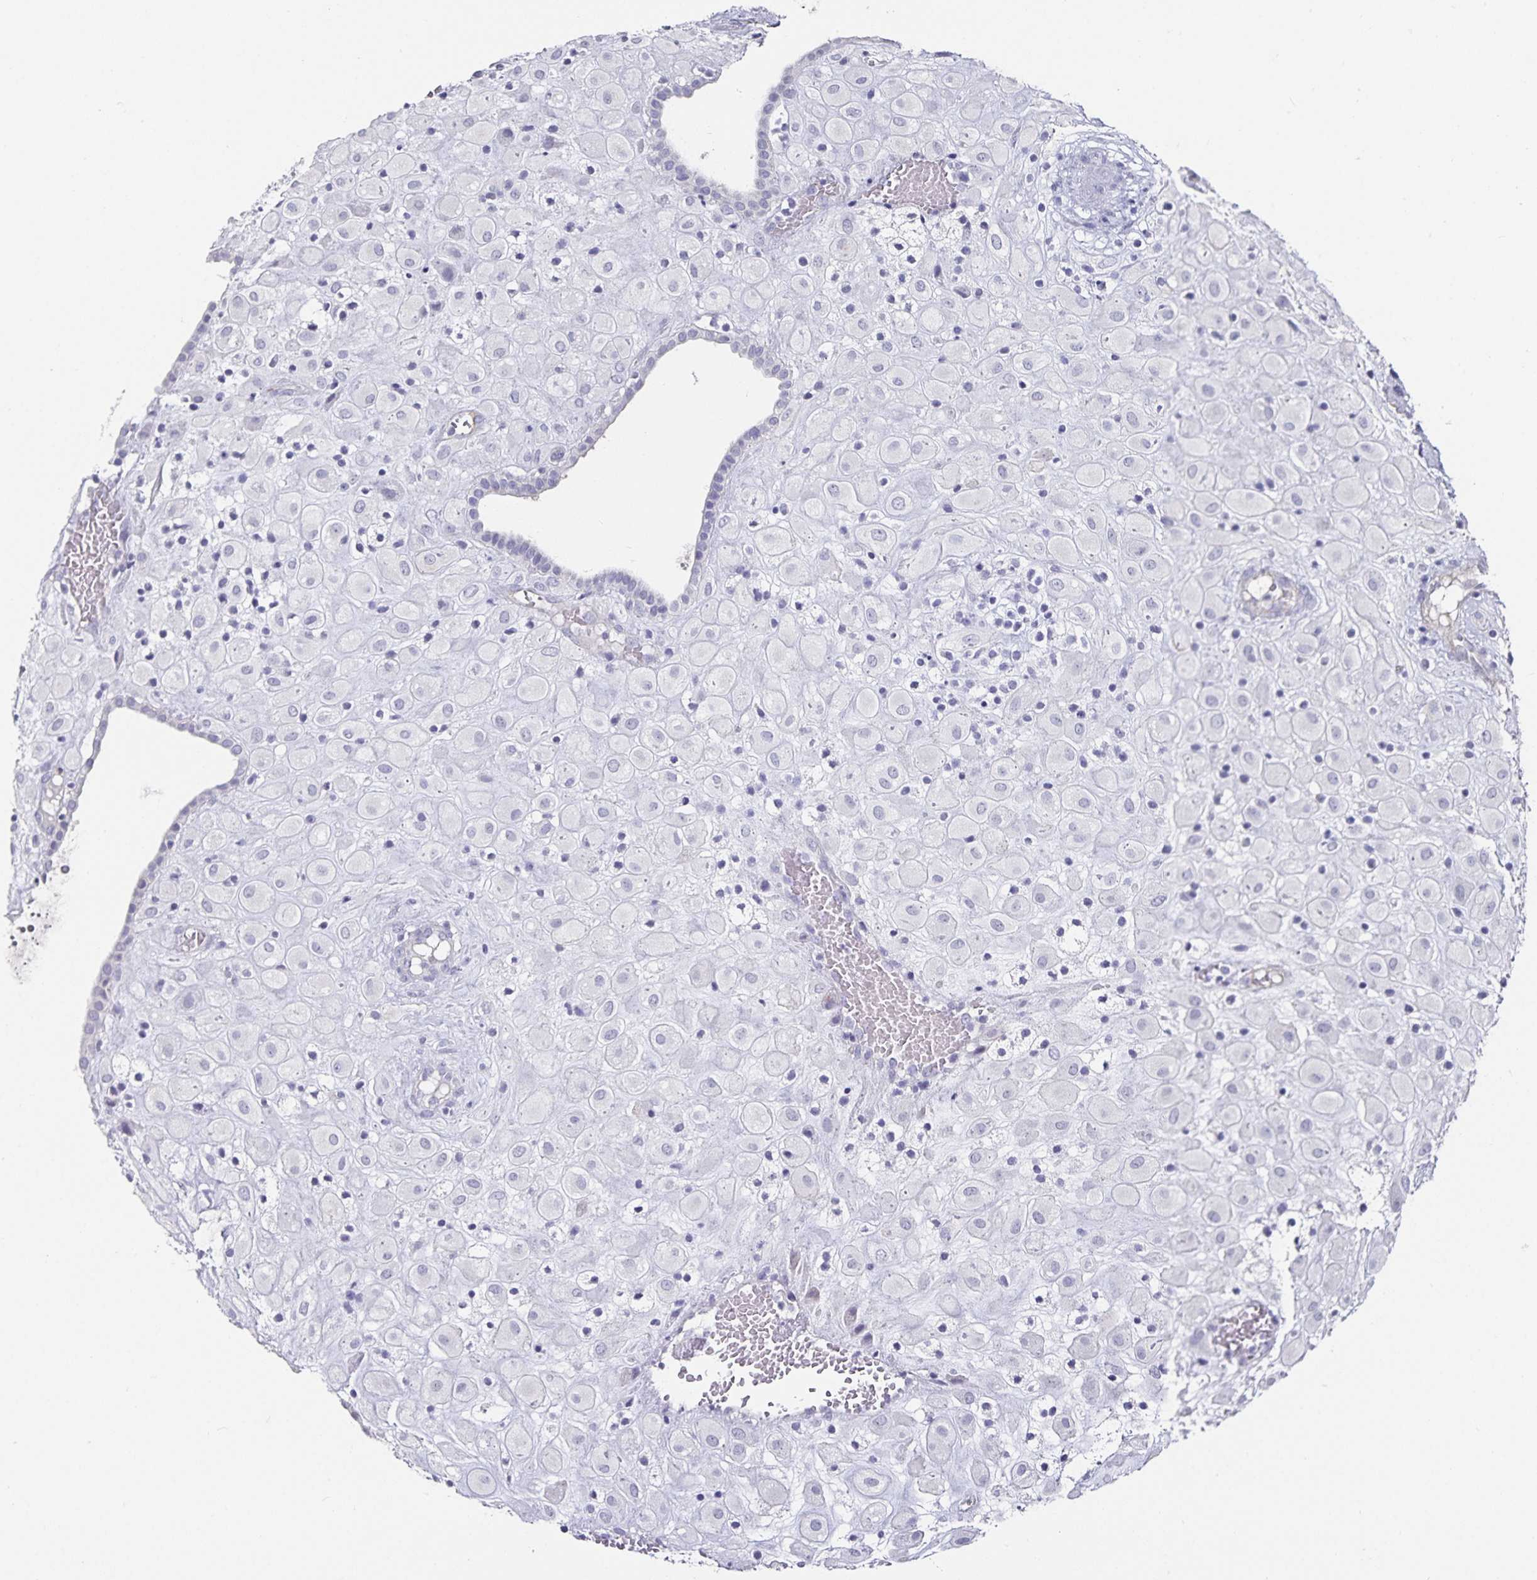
{"staining": {"intensity": "negative", "quantity": "none", "location": "none"}, "tissue": "placenta", "cell_type": "Decidual cells", "image_type": "normal", "snomed": [{"axis": "morphology", "description": "Normal tissue, NOS"}, {"axis": "topography", "description": "Placenta"}], "caption": "High magnification brightfield microscopy of normal placenta stained with DAB (3,3'-diaminobenzidine) (brown) and counterstained with hematoxylin (blue): decidual cells show no significant staining. Brightfield microscopy of immunohistochemistry (IHC) stained with DAB (3,3'-diaminobenzidine) (brown) and hematoxylin (blue), captured at high magnification.", "gene": "PODXL", "patient": {"sex": "female", "age": 24}}